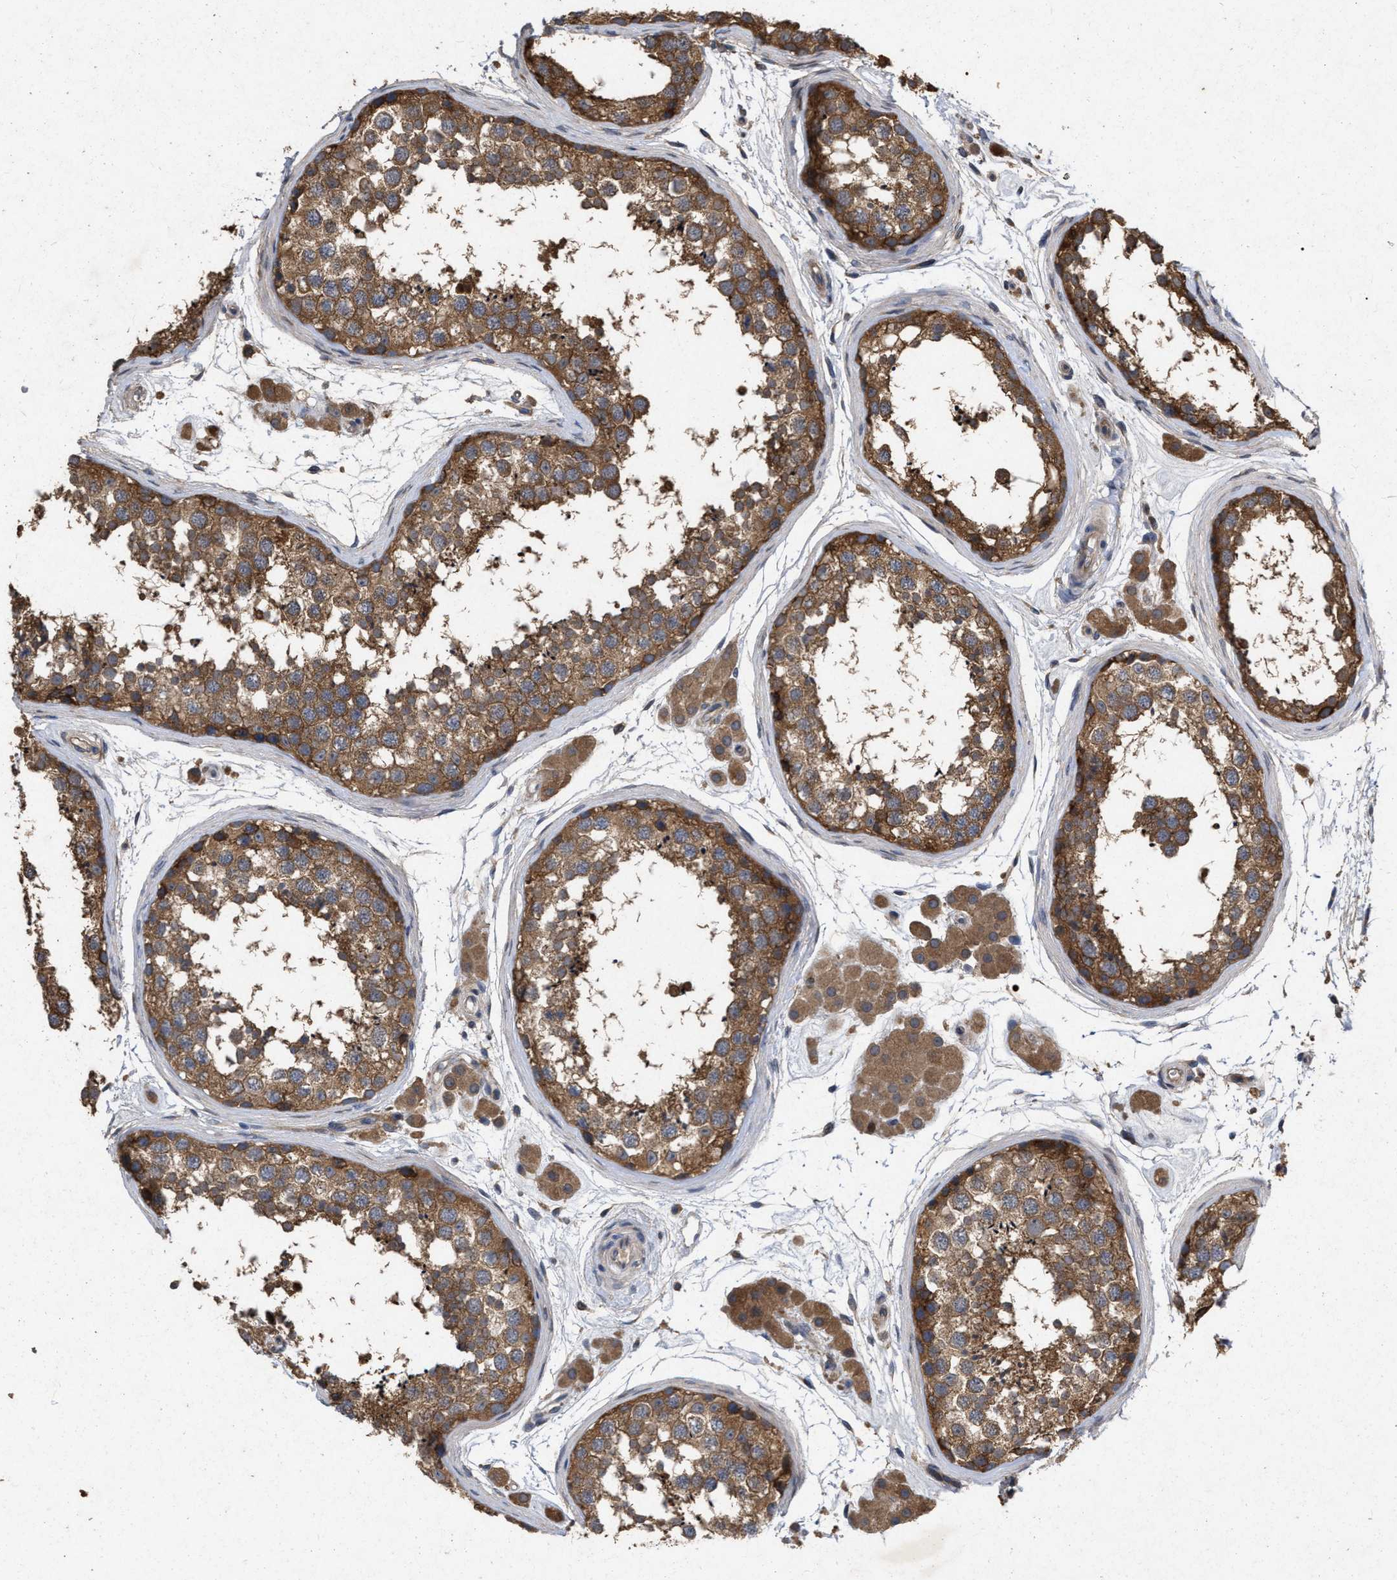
{"staining": {"intensity": "moderate", "quantity": ">75%", "location": "cytoplasmic/membranous"}, "tissue": "testis", "cell_type": "Cells in seminiferous ducts", "image_type": "normal", "snomed": [{"axis": "morphology", "description": "Normal tissue, NOS"}, {"axis": "topography", "description": "Testis"}], "caption": "About >75% of cells in seminiferous ducts in benign human testis display moderate cytoplasmic/membranous protein expression as visualized by brown immunohistochemical staining.", "gene": "CDKN2C", "patient": {"sex": "male", "age": 56}}